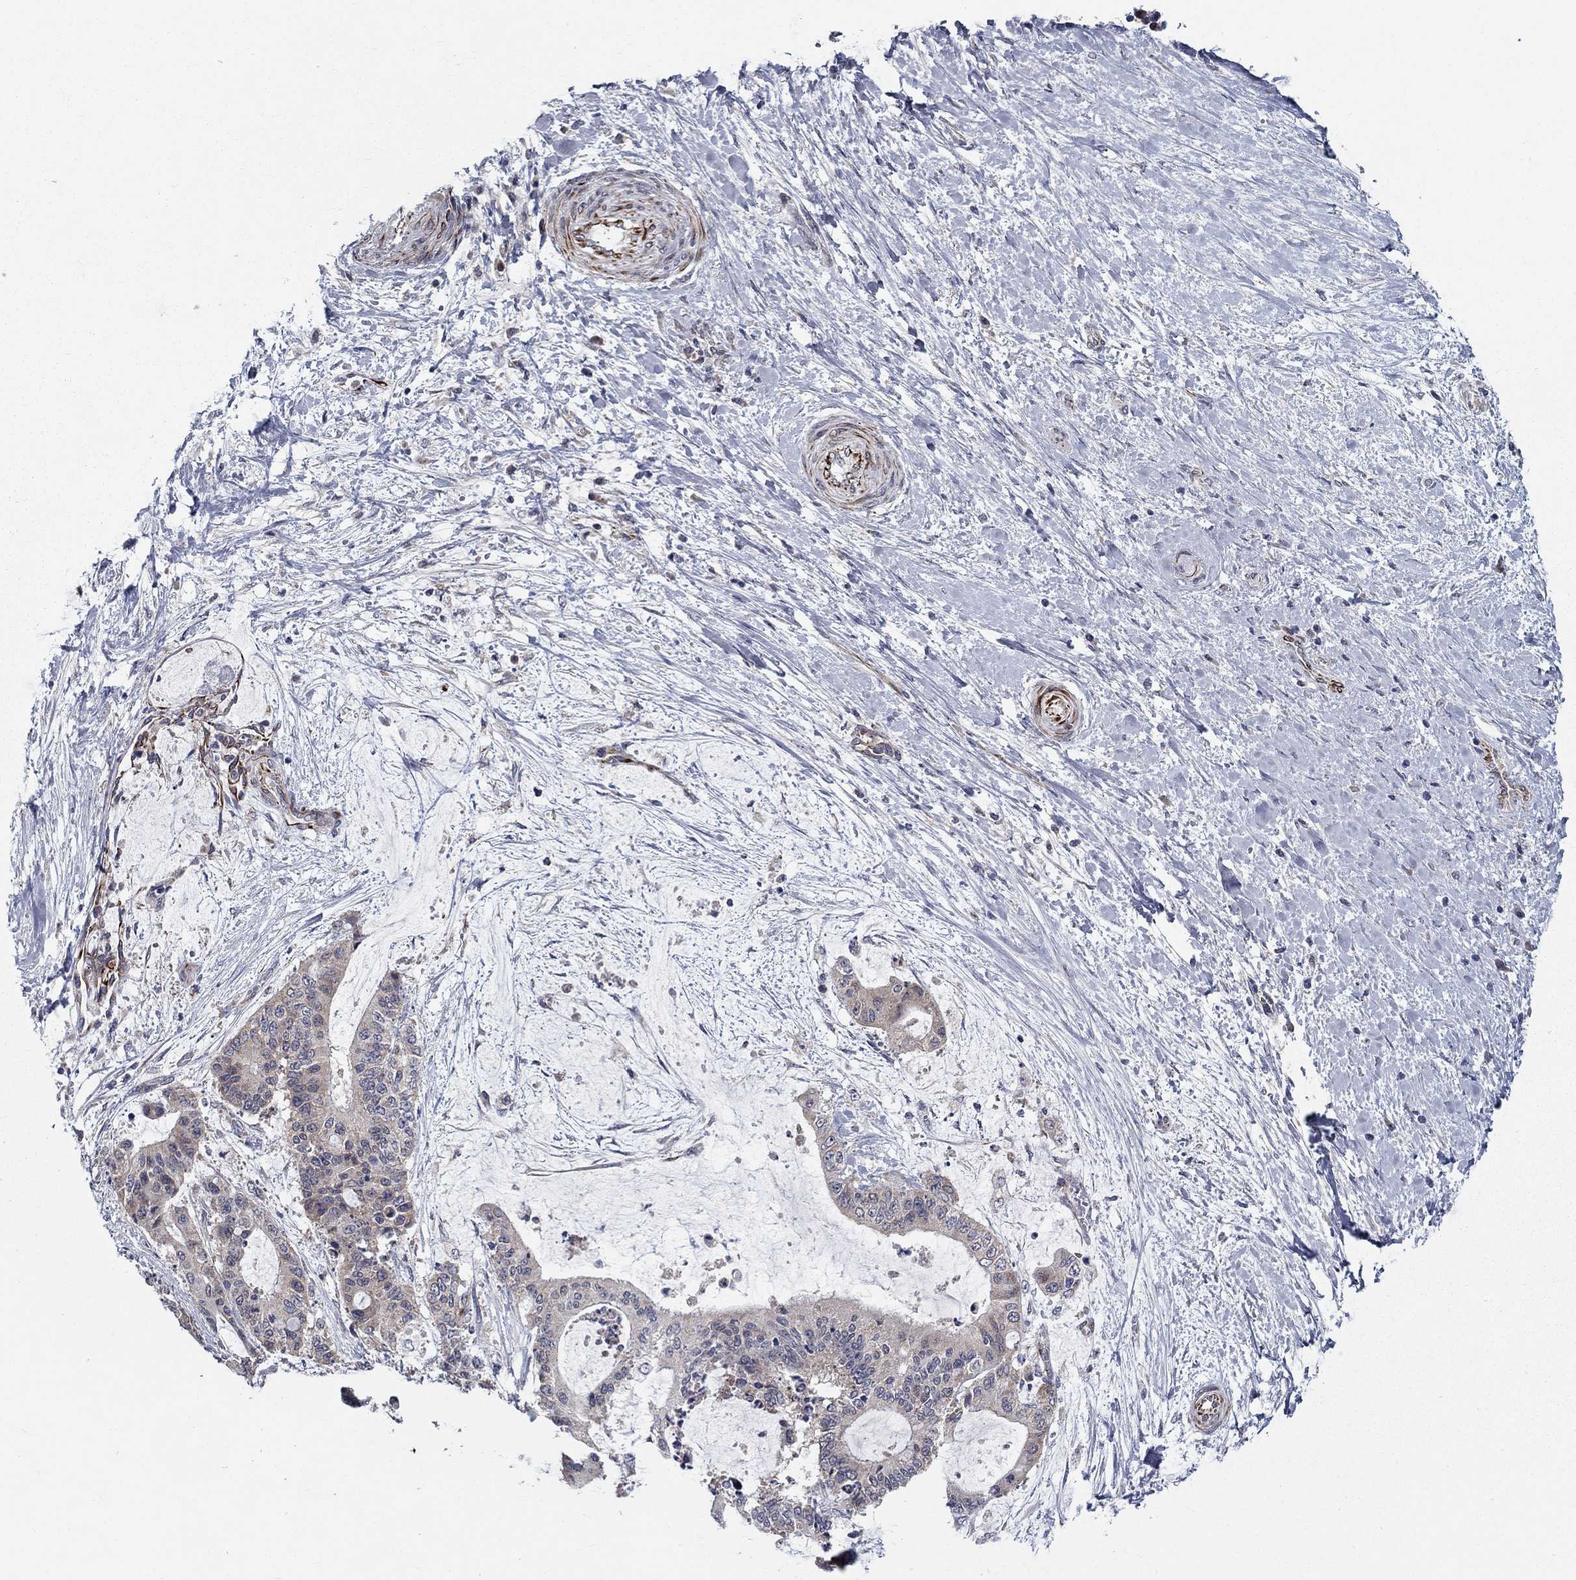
{"staining": {"intensity": "weak", "quantity": "<25%", "location": "cytoplasmic/membranous"}, "tissue": "liver cancer", "cell_type": "Tumor cells", "image_type": "cancer", "snomed": [{"axis": "morphology", "description": "Cholangiocarcinoma"}, {"axis": "topography", "description": "Liver"}], "caption": "Immunohistochemical staining of human liver cancer (cholangiocarcinoma) demonstrates no significant staining in tumor cells.", "gene": "LACTB2", "patient": {"sex": "female", "age": 73}}